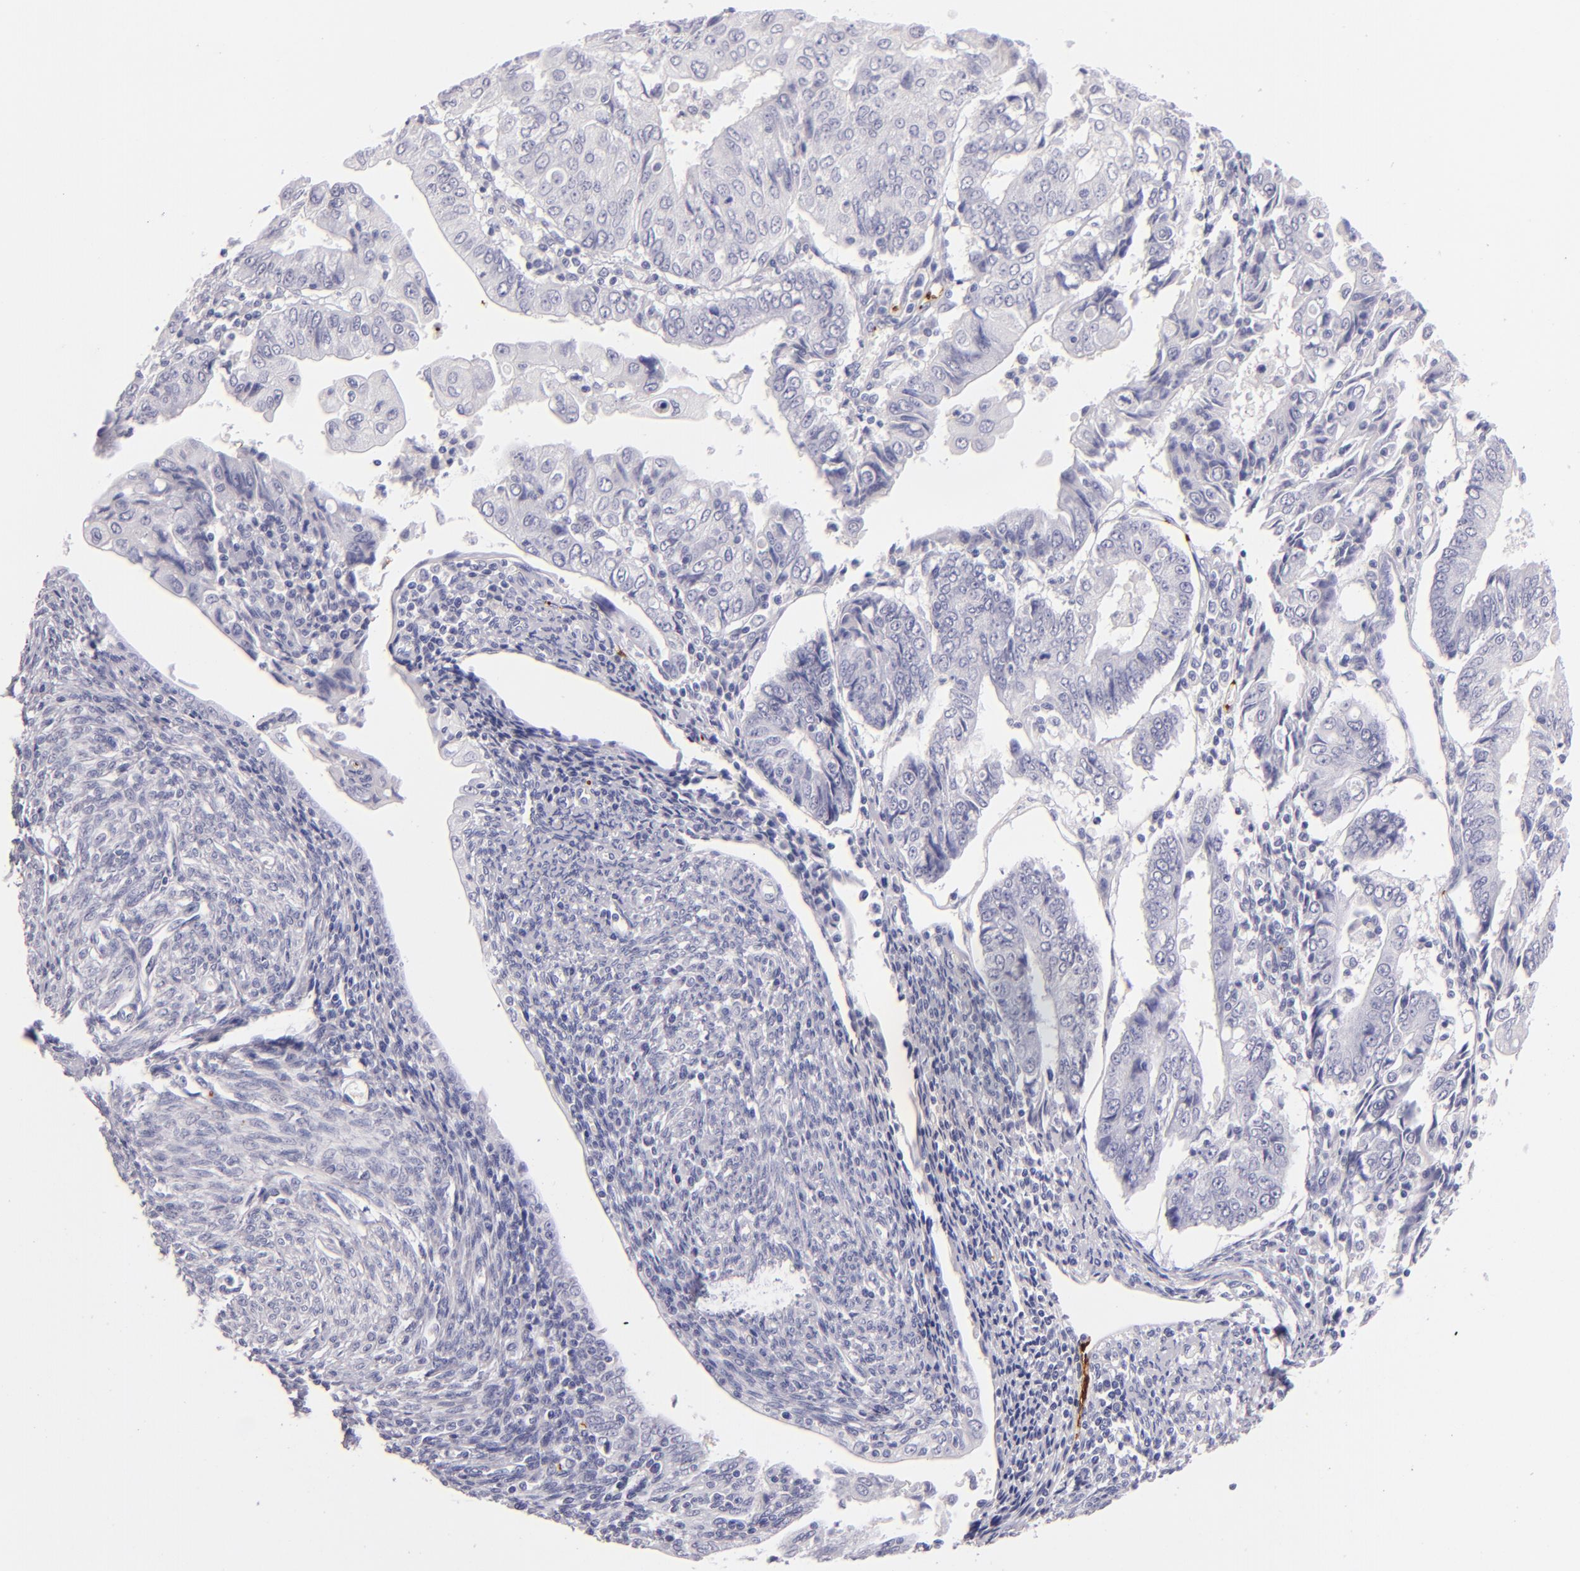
{"staining": {"intensity": "negative", "quantity": "none", "location": "none"}, "tissue": "endometrial cancer", "cell_type": "Tumor cells", "image_type": "cancer", "snomed": [{"axis": "morphology", "description": "Adenocarcinoma, NOS"}, {"axis": "topography", "description": "Endometrium"}], "caption": "DAB immunohistochemical staining of human endometrial cancer demonstrates no significant positivity in tumor cells.", "gene": "GP1BA", "patient": {"sex": "female", "age": 75}}